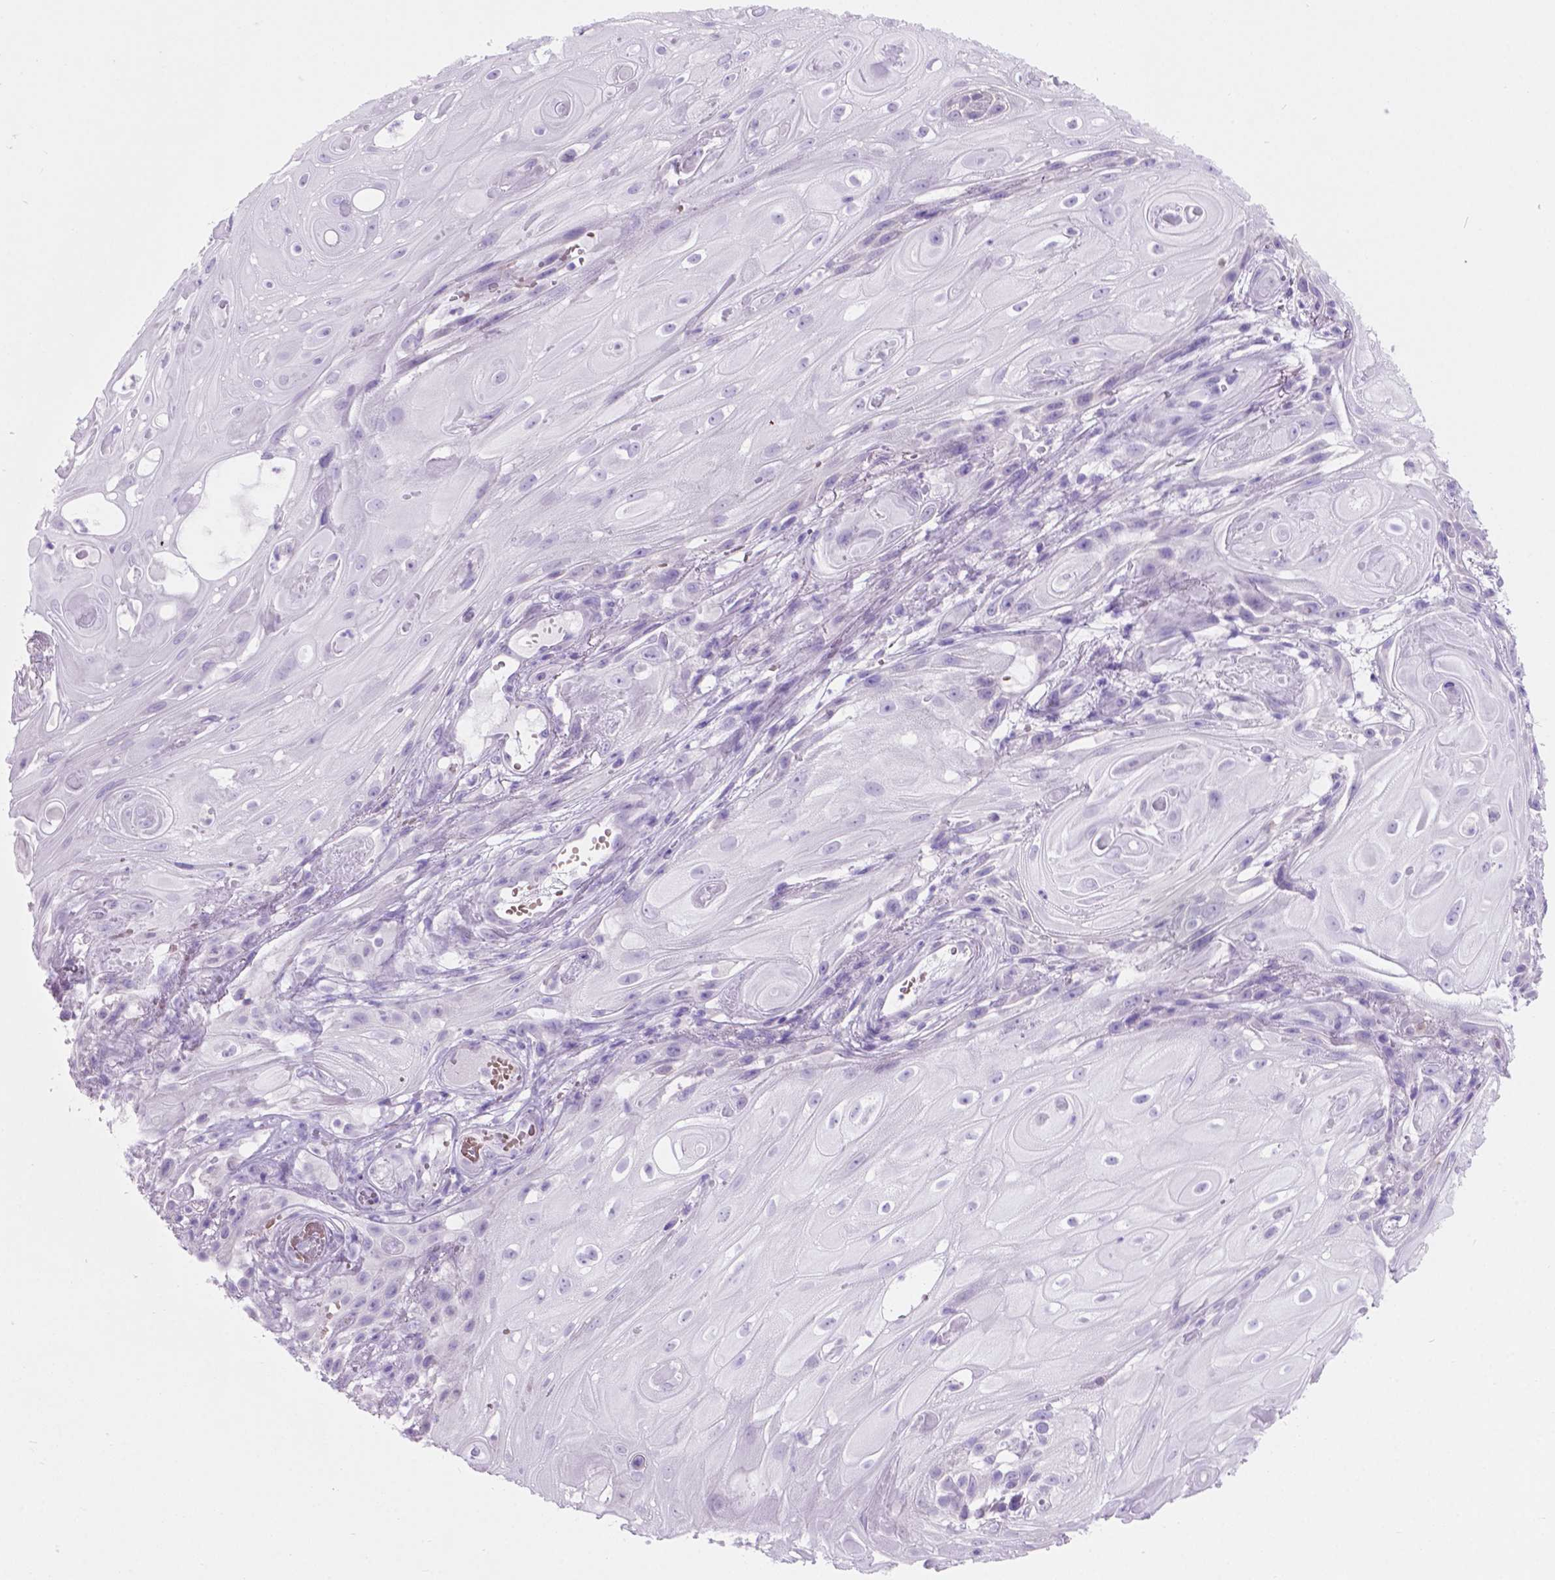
{"staining": {"intensity": "negative", "quantity": "none", "location": "none"}, "tissue": "skin cancer", "cell_type": "Tumor cells", "image_type": "cancer", "snomed": [{"axis": "morphology", "description": "Squamous cell carcinoma, NOS"}, {"axis": "topography", "description": "Skin"}], "caption": "The micrograph exhibits no staining of tumor cells in skin cancer (squamous cell carcinoma). (DAB (3,3'-diaminobenzidine) immunohistochemistry (IHC), high magnification).", "gene": "GRIN2B", "patient": {"sex": "male", "age": 62}}